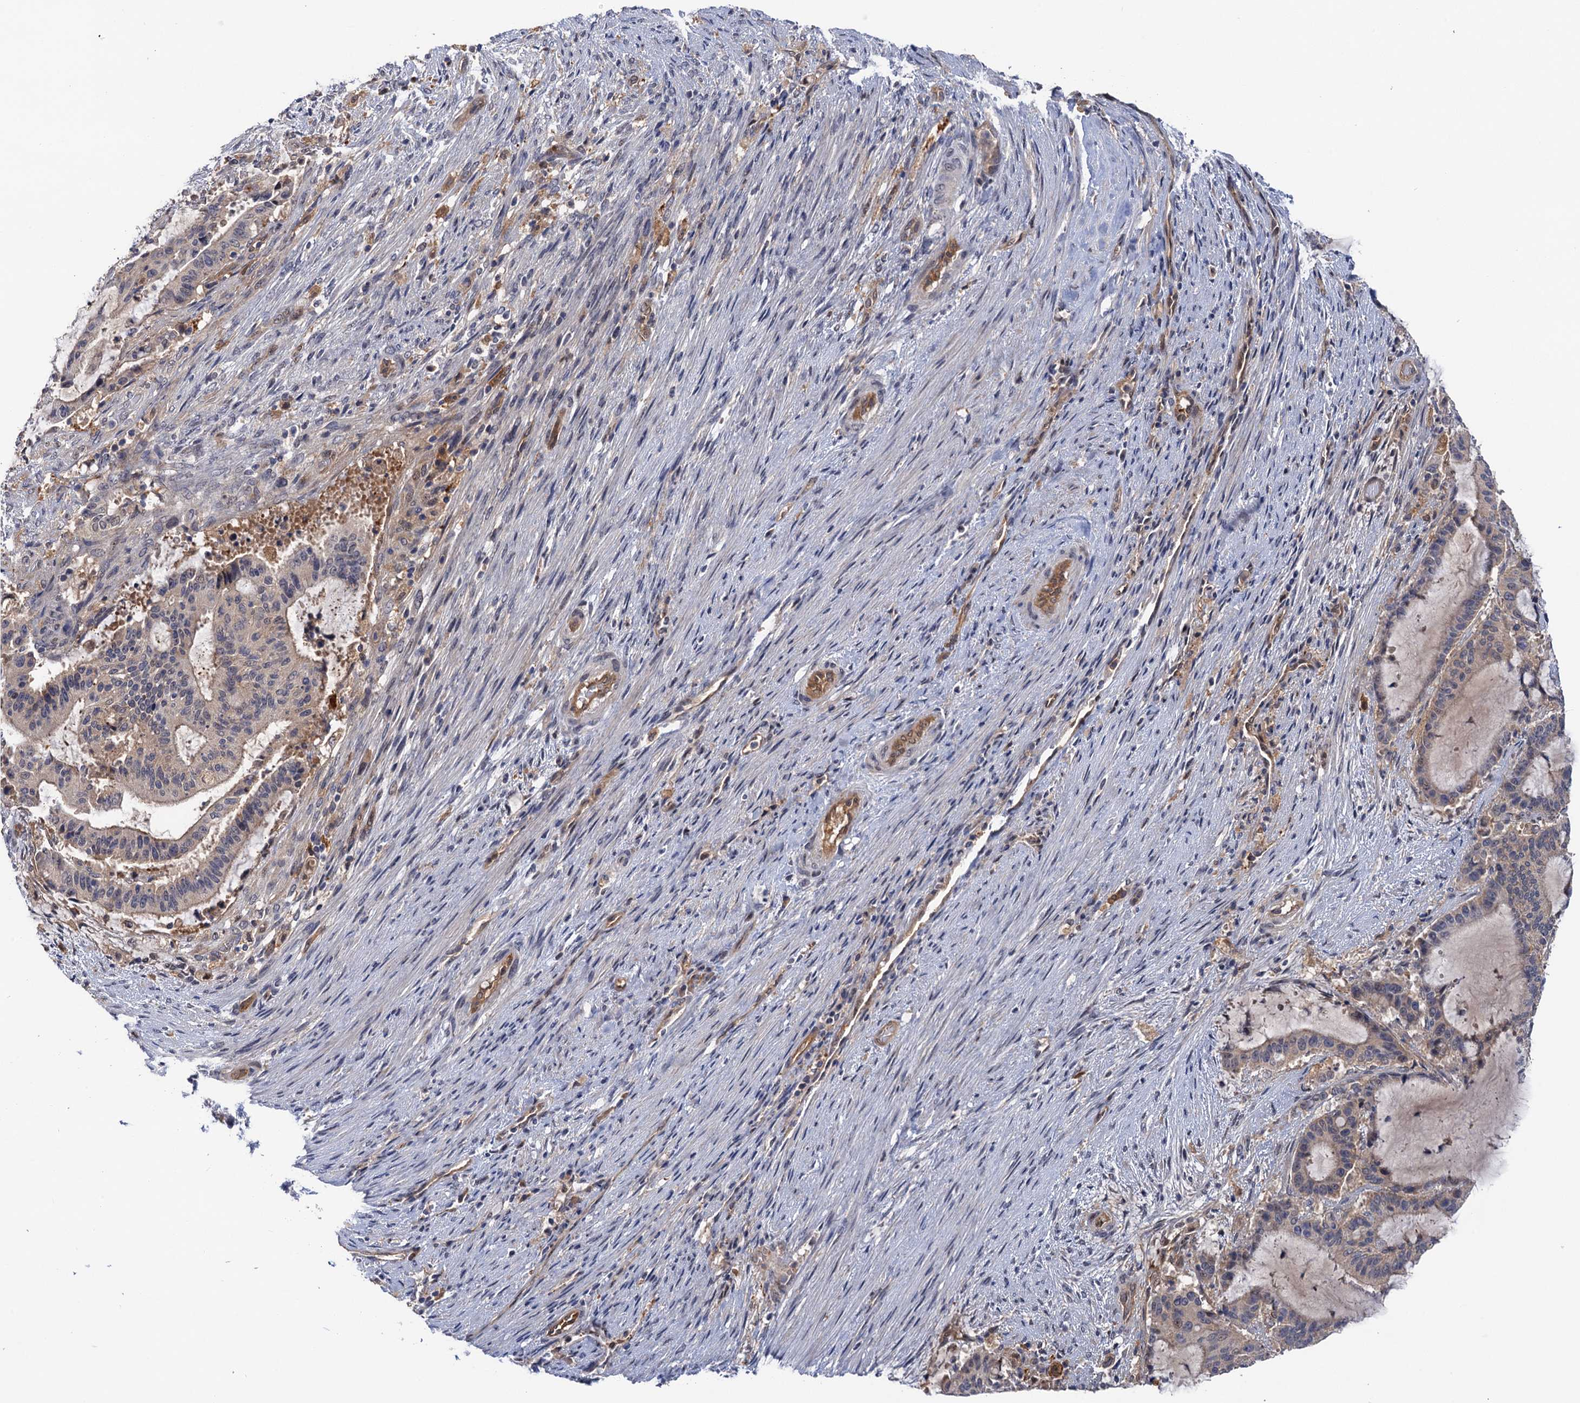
{"staining": {"intensity": "negative", "quantity": "none", "location": "none"}, "tissue": "liver cancer", "cell_type": "Tumor cells", "image_type": "cancer", "snomed": [{"axis": "morphology", "description": "Normal tissue, NOS"}, {"axis": "morphology", "description": "Cholangiocarcinoma"}, {"axis": "topography", "description": "Liver"}, {"axis": "topography", "description": "Peripheral nerve tissue"}], "caption": "This is a micrograph of immunohistochemistry (IHC) staining of cholangiocarcinoma (liver), which shows no expression in tumor cells.", "gene": "NEK8", "patient": {"sex": "female", "age": 73}}